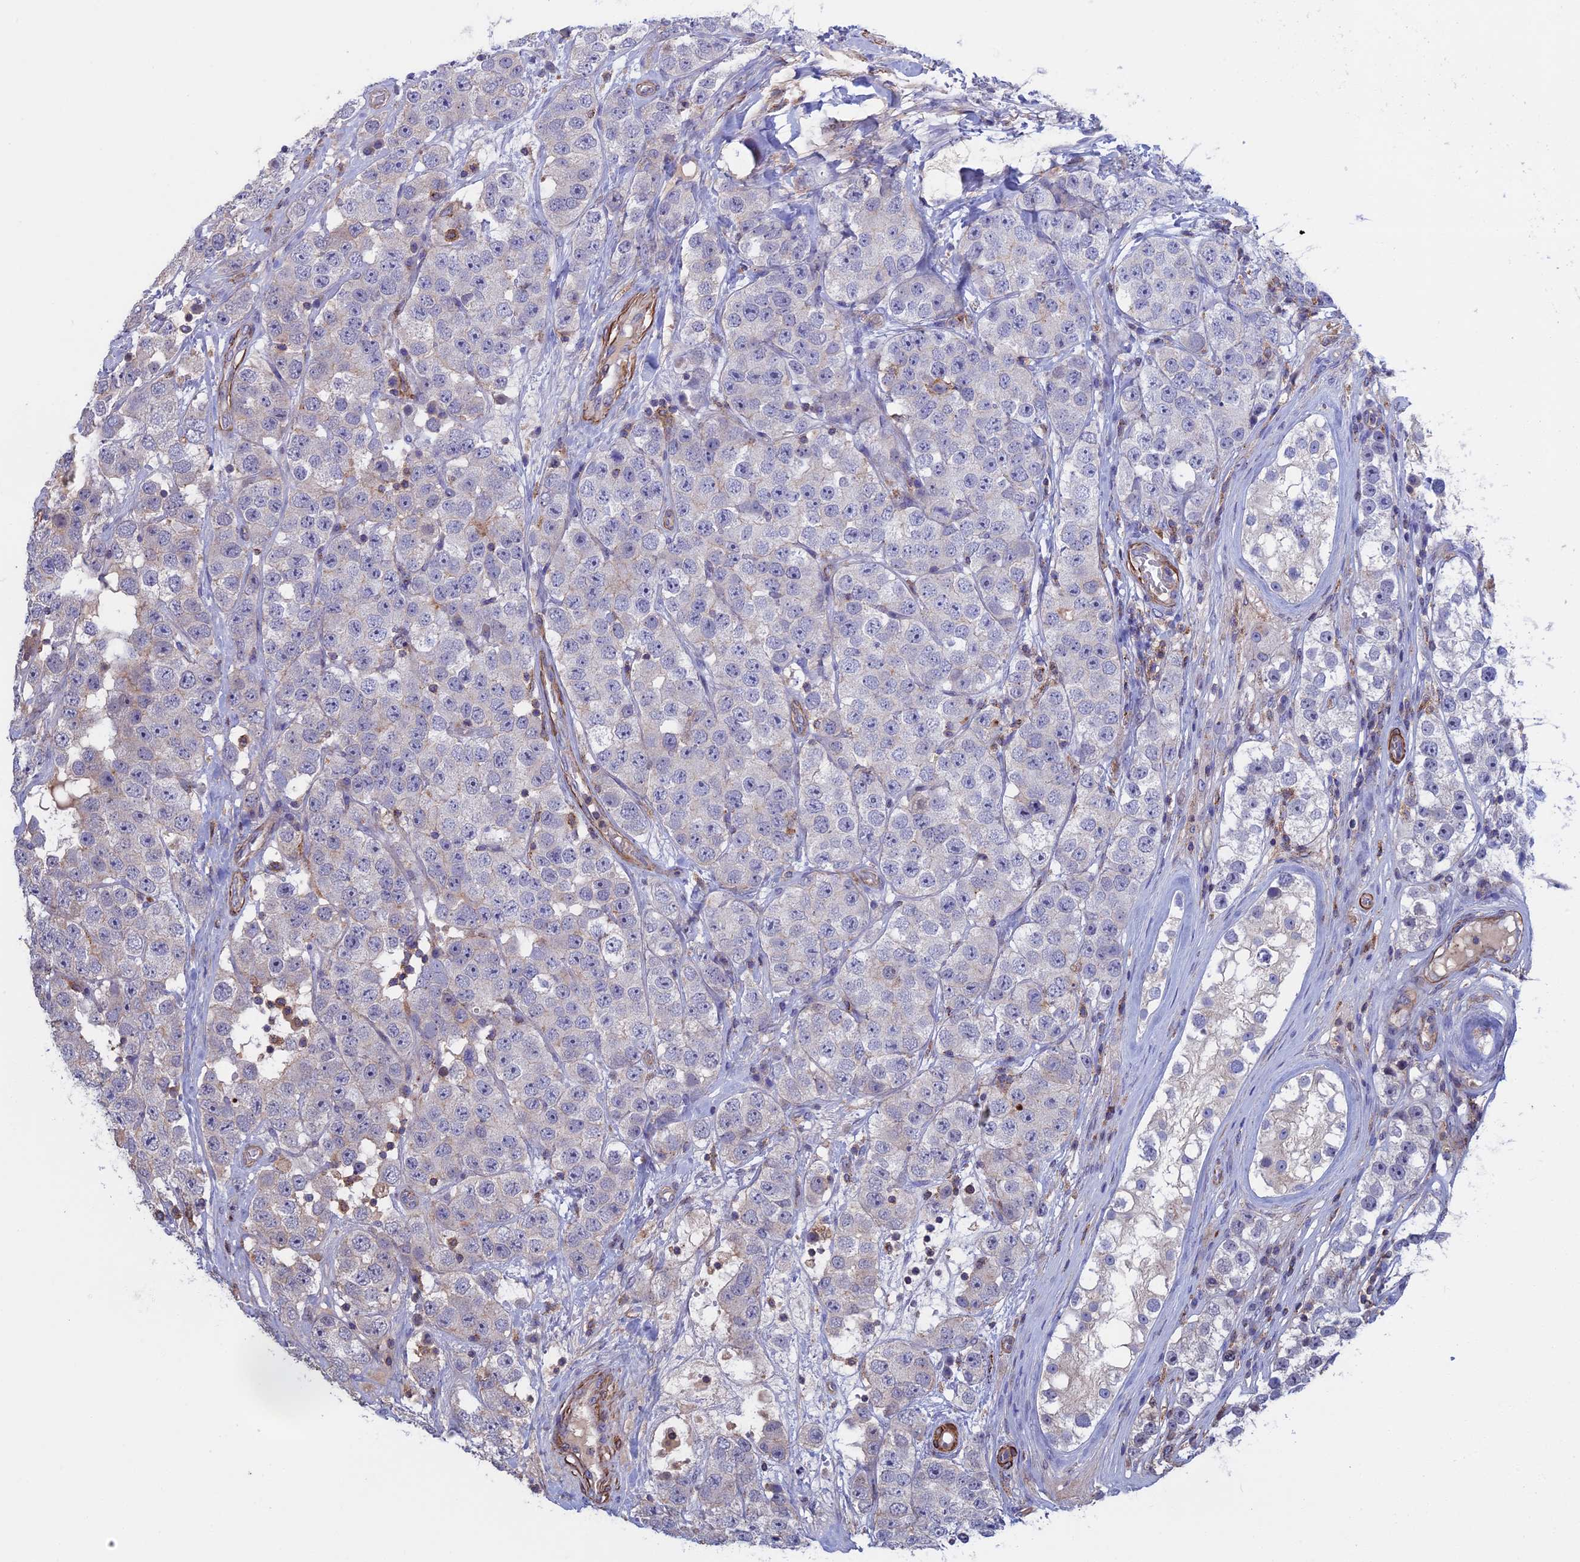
{"staining": {"intensity": "negative", "quantity": "none", "location": "none"}, "tissue": "testis cancer", "cell_type": "Tumor cells", "image_type": "cancer", "snomed": [{"axis": "morphology", "description": "Seminoma, NOS"}, {"axis": "topography", "description": "Testis"}], "caption": "This is a photomicrograph of IHC staining of testis seminoma, which shows no expression in tumor cells.", "gene": "LYPD5", "patient": {"sex": "male", "age": 28}}